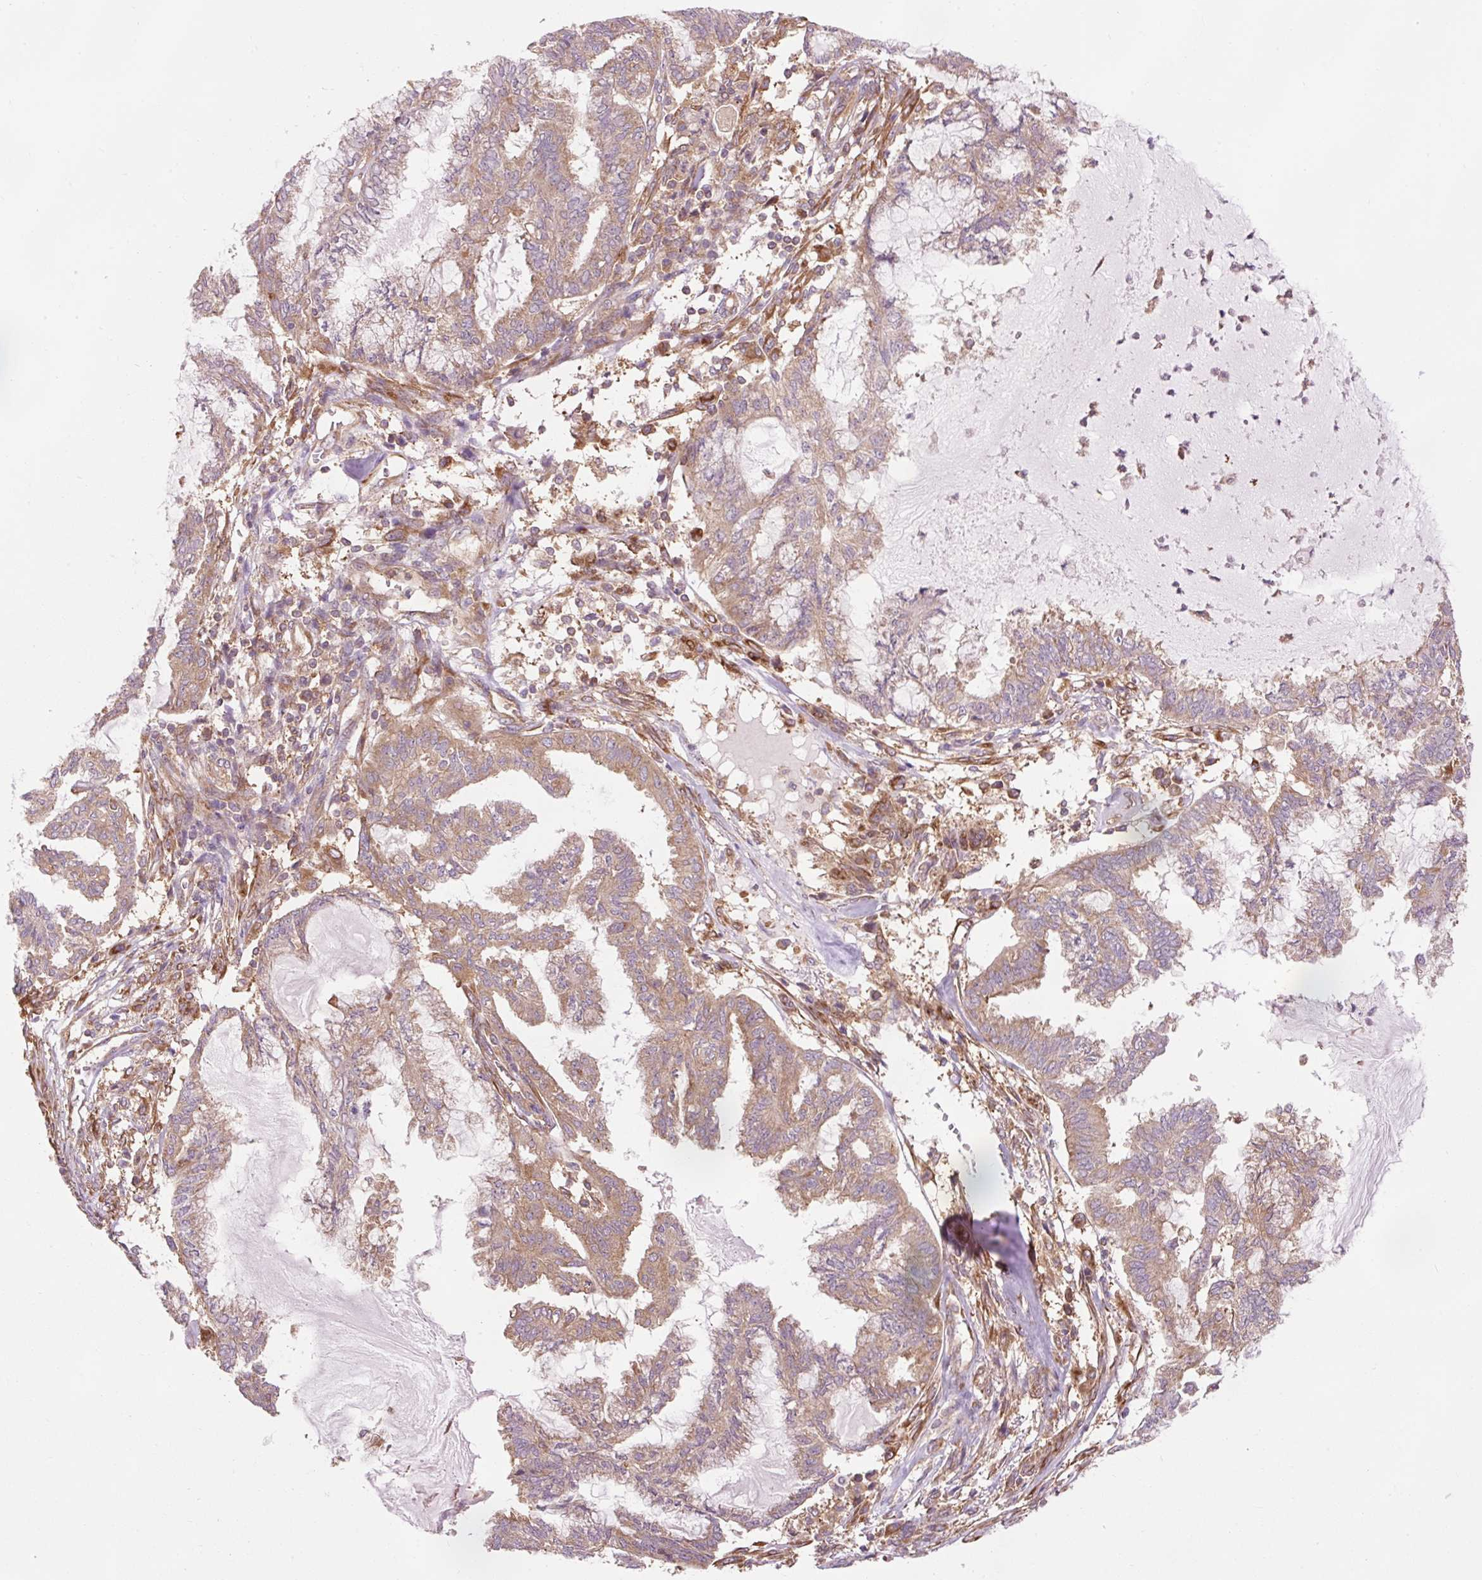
{"staining": {"intensity": "weak", "quantity": ">75%", "location": "cytoplasmic/membranous"}, "tissue": "endometrial cancer", "cell_type": "Tumor cells", "image_type": "cancer", "snomed": [{"axis": "morphology", "description": "Adenocarcinoma, NOS"}, {"axis": "topography", "description": "Endometrium"}], "caption": "This micrograph exhibits IHC staining of human adenocarcinoma (endometrial), with low weak cytoplasmic/membranous positivity in about >75% of tumor cells.", "gene": "PDAP1", "patient": {"sex": "female", "age": 86}}